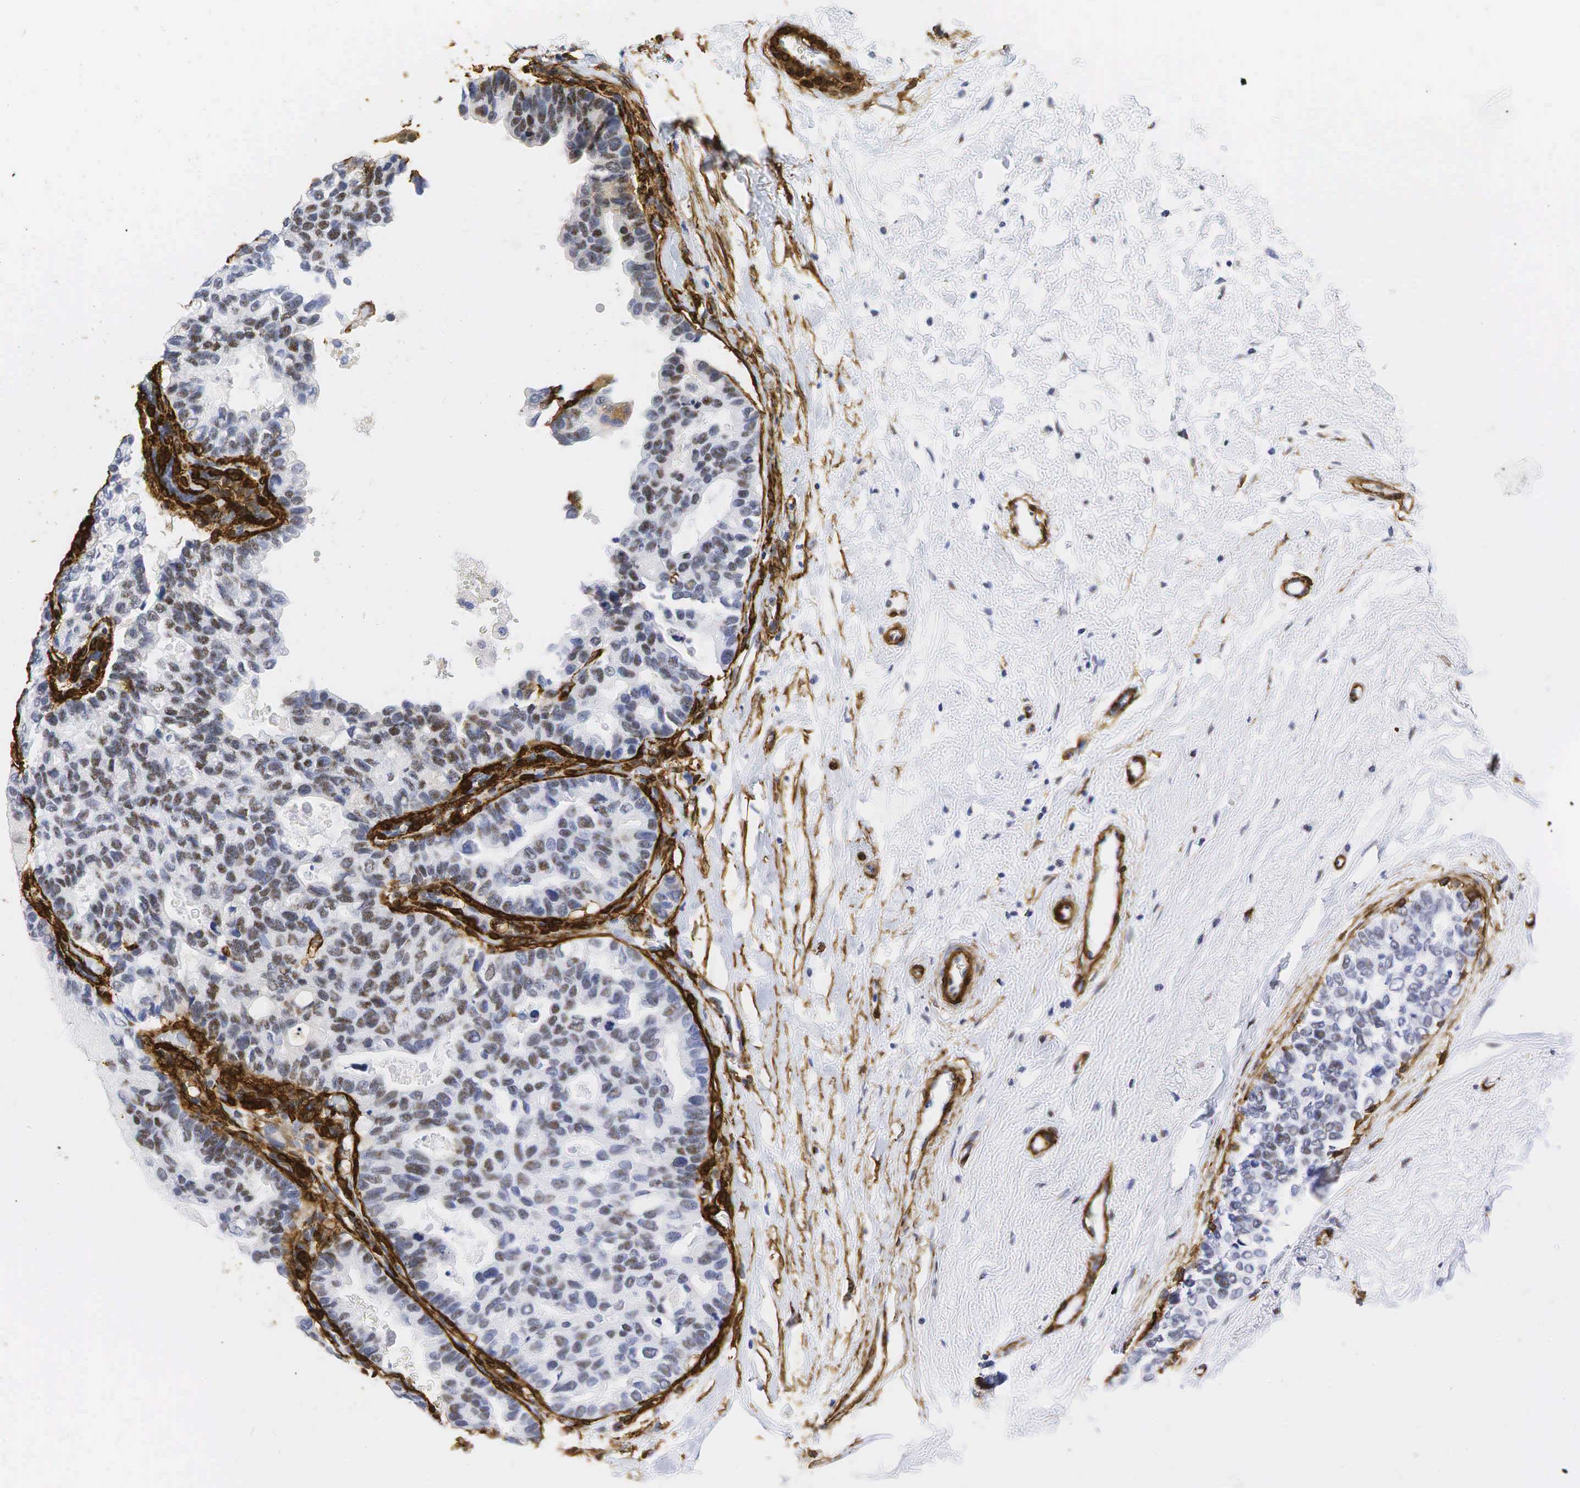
{"staining": {"intensity": "moderate", "quantity": "25%-75%", "location": "nuclear"}, "tissue": "breast cancer", "cell_type": "Tumor cells", "image_type": "cancer", "snomed": [{"axis": "morphology", "description": "Duct carcinoma"}, {"axis": "topography", "description": "Breast"}], "caption": "Immunohistochemical staining of breast infiltrating ductal carcinoma reveals moderate nuclear protein expression in about 25%-75% of tumor cells.", "gene": "ACTA2", "patient": {"sex": "female", "age": 69}}